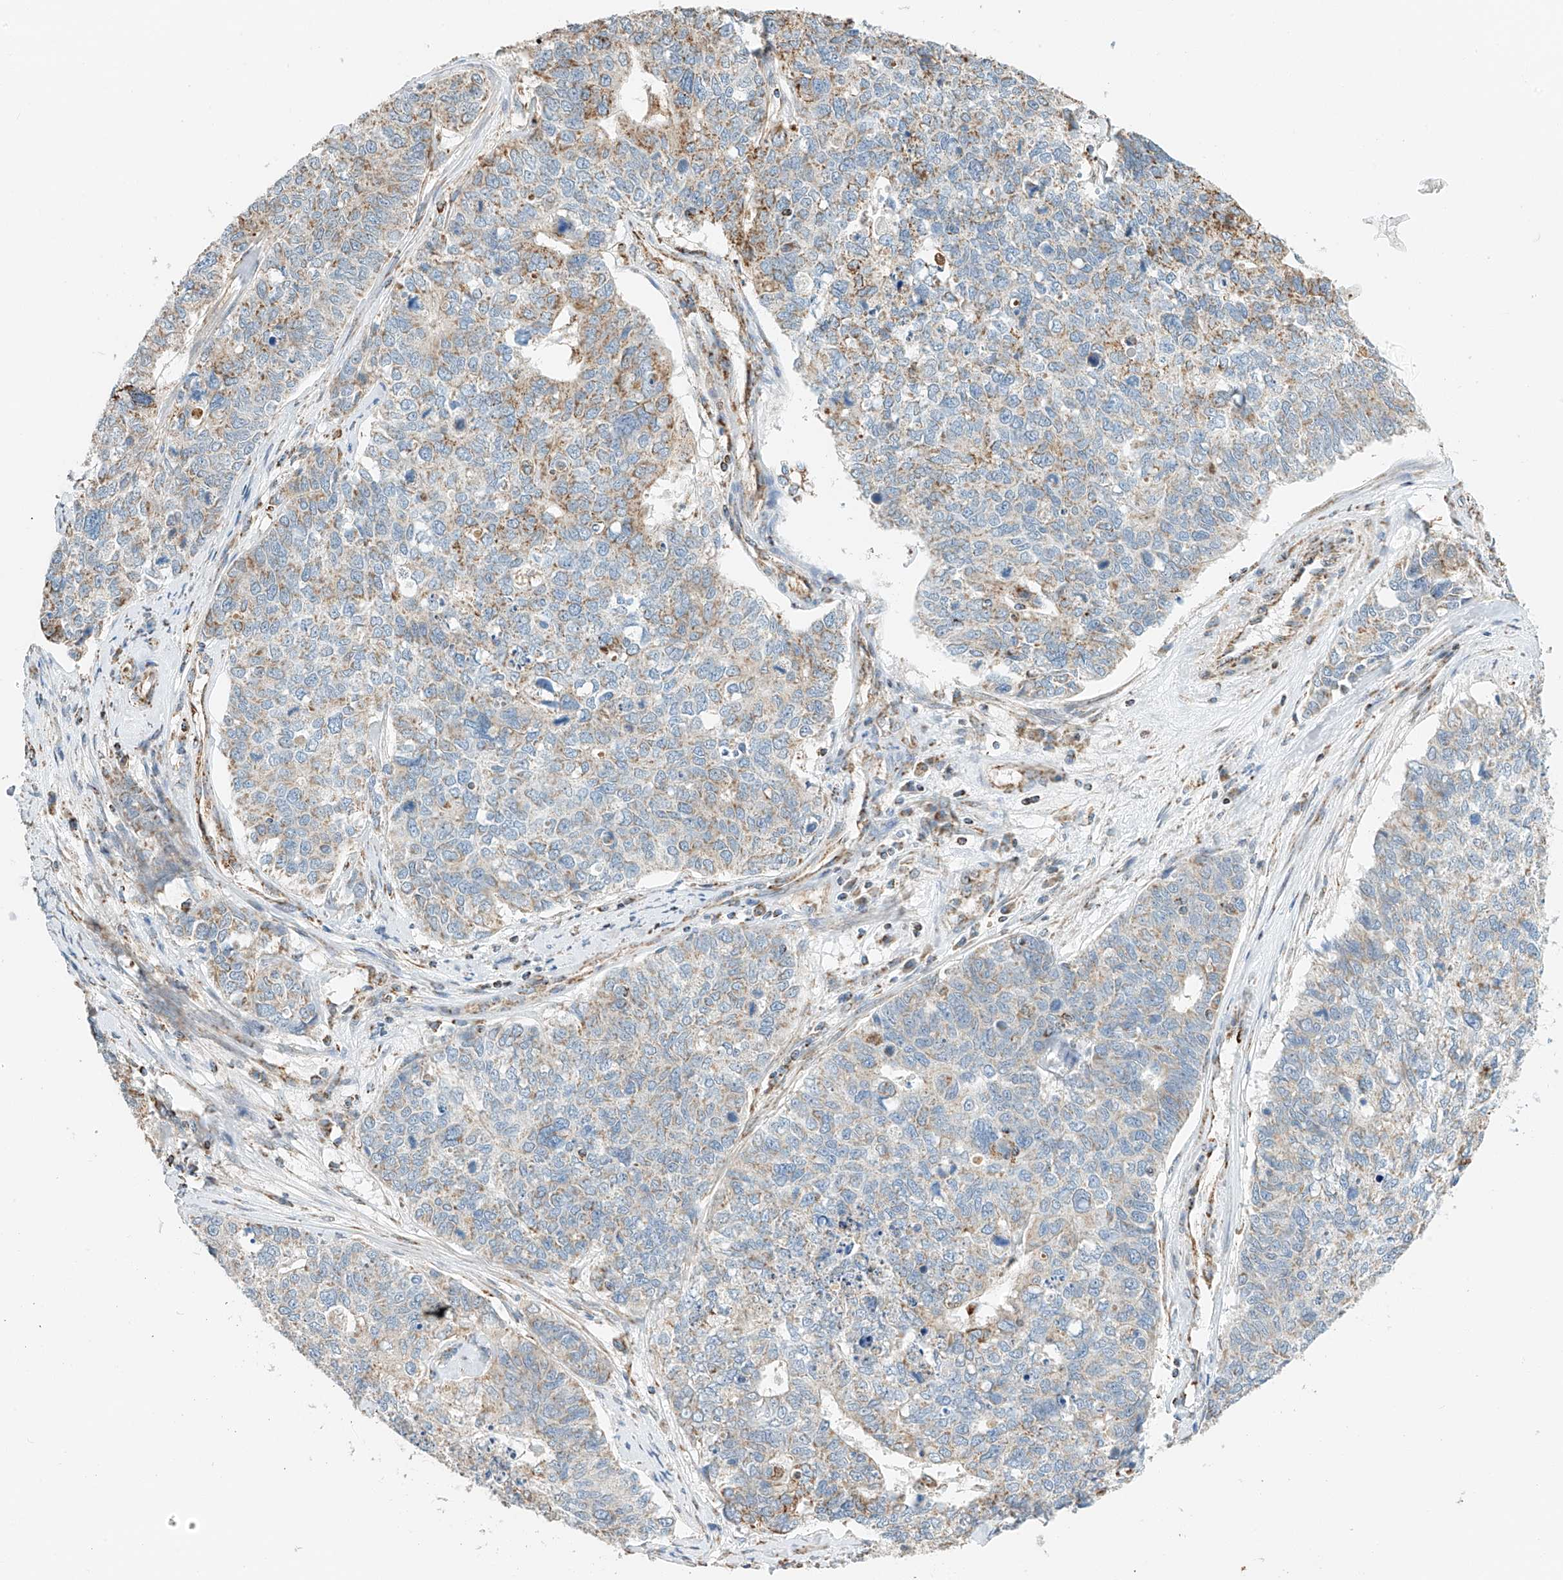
{"staining": {"intensity": "moderate", "quantity": "<25%", "location": "cytoplasmic/membranous"}, "tissue": "cervical cancer", "cell_type": "Tumor cells", "image_type": "cancer", "snomed": [{"axis": "morphology", "description": "Squamous cell carcinoma, NOS"}, {"axis": "topography", "description": "Cervix"}], "caption": "An immunohistochemistry (IHC) photomicrograph of neoplastic tissue is shown. Protein staining in brown highlights moderate cytoplasmic/membranous positivity in squamous cell carcinoma (cervical) within tumor cells.", "gene": "YIPF7", "patient": {"sex": "female", "age": 63}}